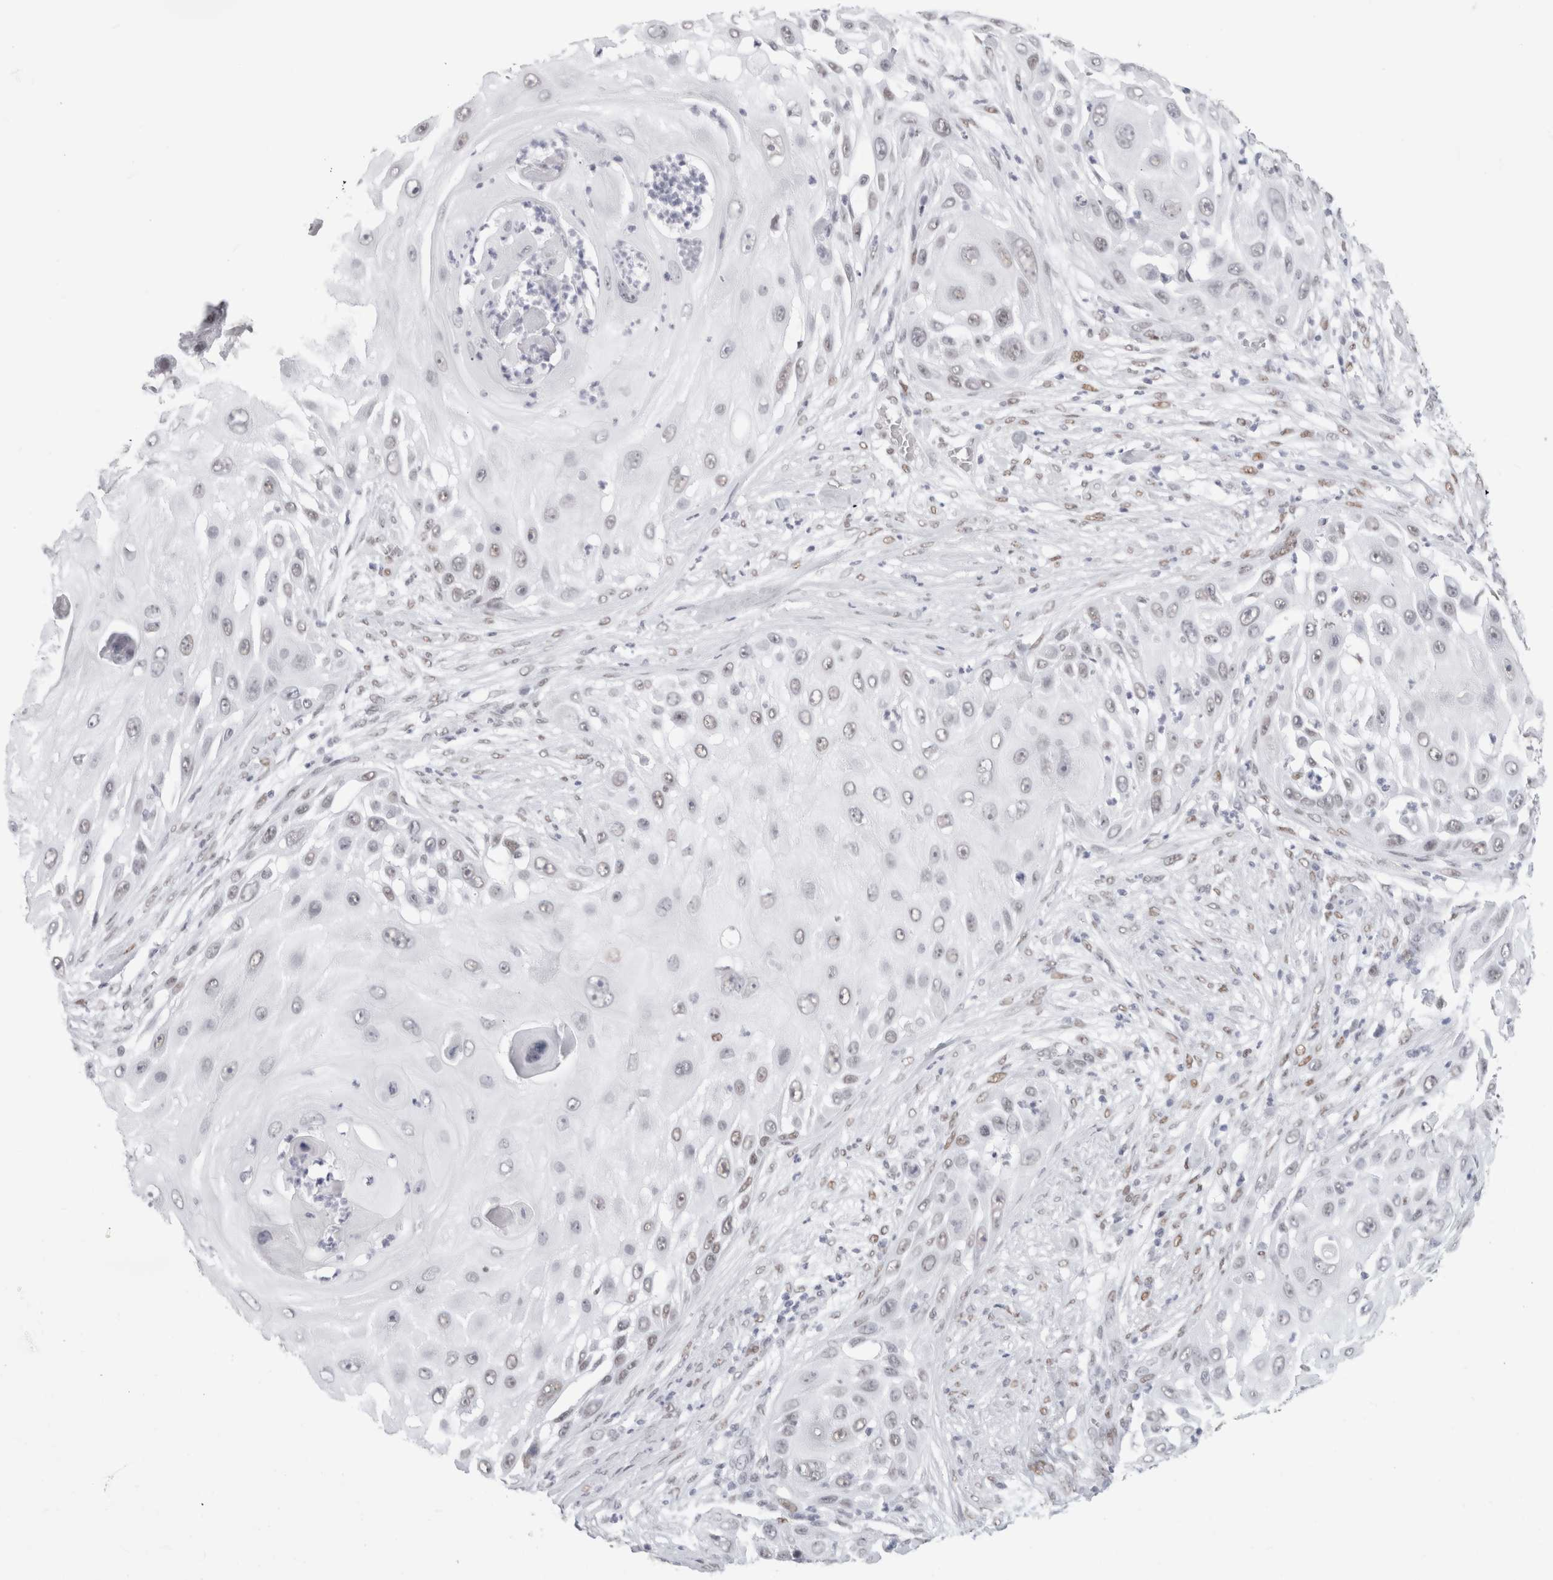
{"staining": {"intensity": "weak", "quantity": "25%-75%", "location": "nuclear"}, "tissue": "skin cancer", "cell_type": "Tumor cells", "image_type": "cancer", "snomed": [{"axis": "morphology", "description": "Squamous cell carcinoma, NOS"}, {"axis": "topography", "description": "Skin"}], "caption": "Immunohistochemical staining of skin cancer shows low levels of weak nuclear protein staining in about 25%-75% of tumor cells. (IHC, brightfield microscopy, high magnification).", "gene": "SMARCC1", "patient": {"sex": "female", "age": 44}}